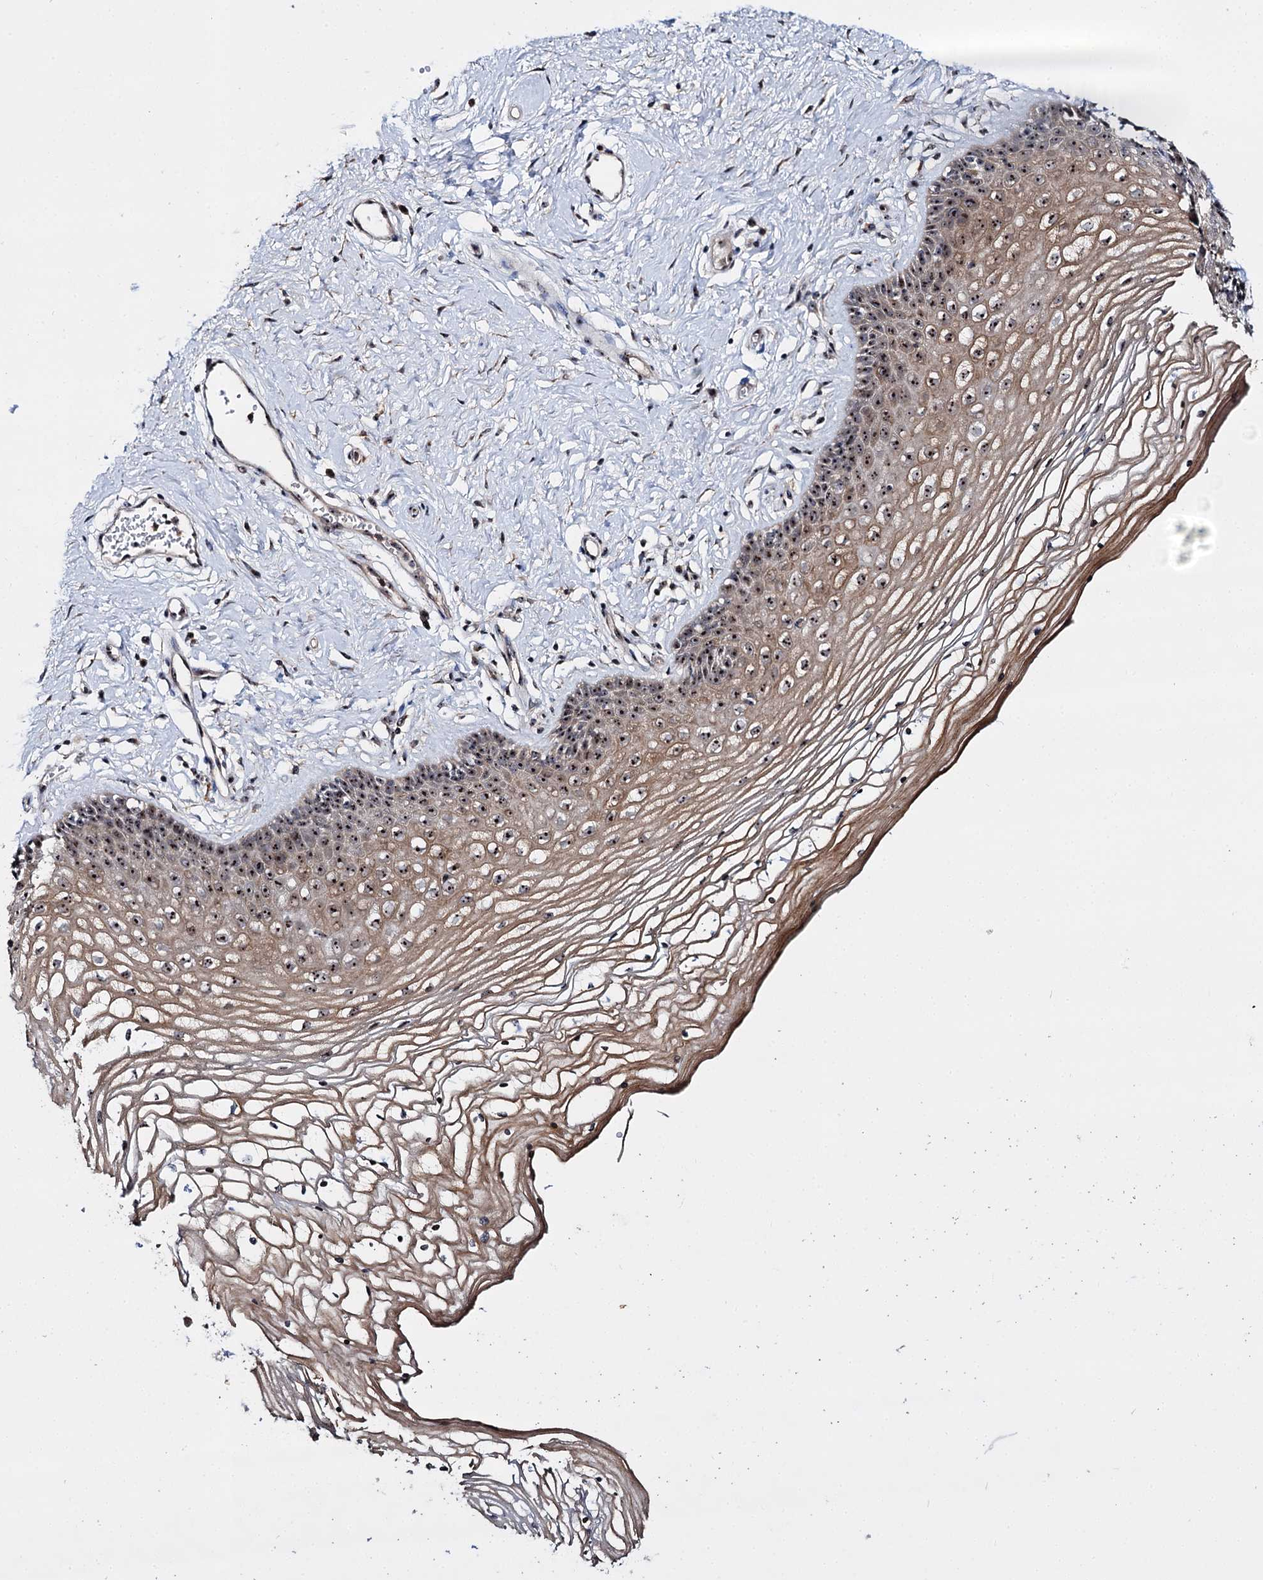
{"staining": {"intensity": "moderate", "quantity": ">75%", "location": "cytoplasmic/membranous,nuclear"}, "tissue": "vagina", "cell_type": "Squamous epithelial cells", "image_type": "normal", "snomed": [{"axis": "morphology", "description": "Normal tissue, NOS"}, {"axis": "topography", "description": "Vagina"}], "caption": "A histopathology image of human vagina stained for a protein exhibits moderate cytoplasmic/membranous,nuclear brown staining in squamous epithelial cells.", "gene": "SUPT20H", "patient": {"sex": "female", "age": 46}}